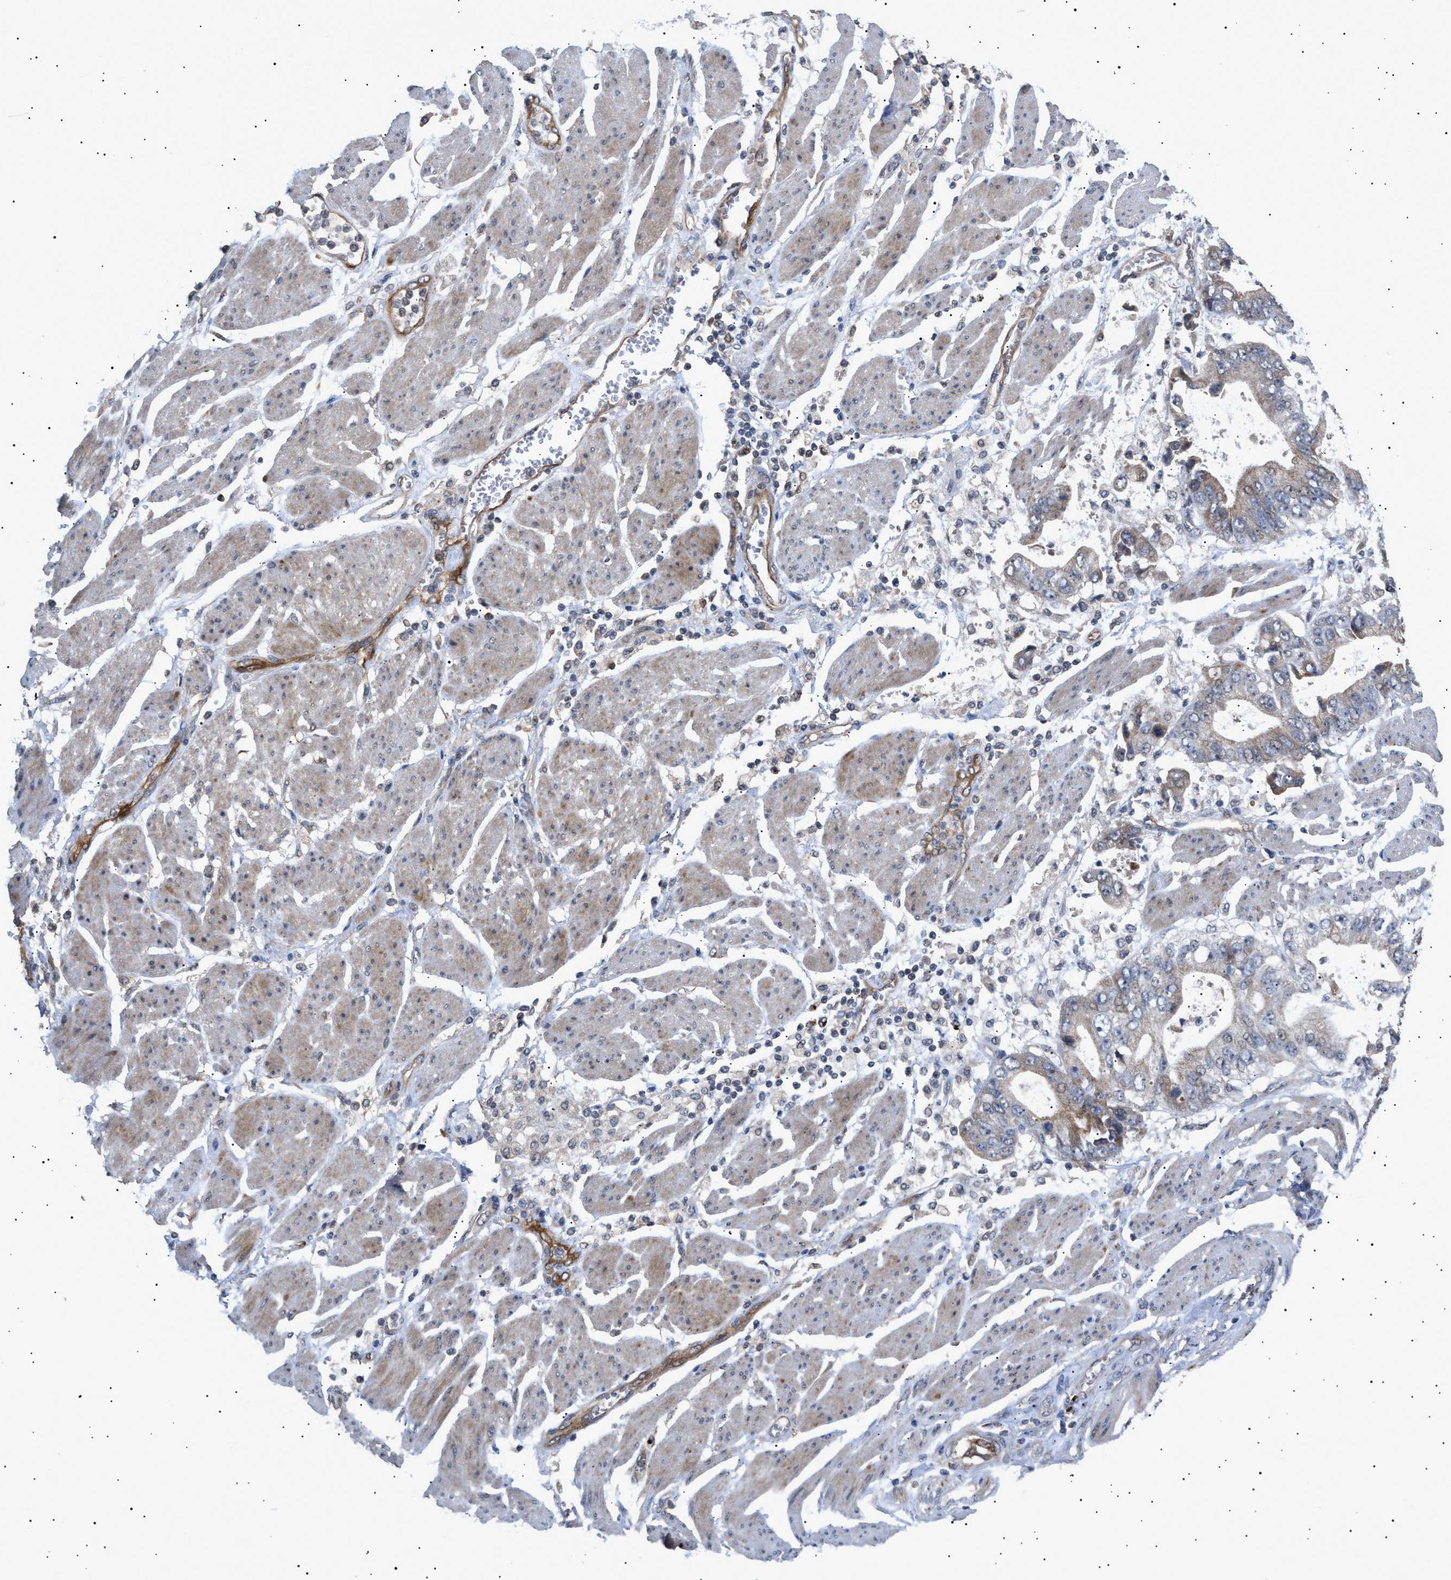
{"staining": {"intensity": "weak", "quantity": "<25%", "location": "cytoplasmic/membranous"}, "tissue": "stomach cancer", "cell_type": "Tumor cells", "image_type": "cancer", "snomed": [{"axis": "morphology", "description": "Normal tissue, NOS"}, {"axis": "morphology", "description": "Adenocarcinoma, NOS"}, {"axis": "topography", "description": "Stomach"}], "caption": "Stomach cancer stained for a protein using IHC demonstrates no positivity tumor cells.", "gene": "SIRT5", "patient": {"sex": "male", "age": 62}}